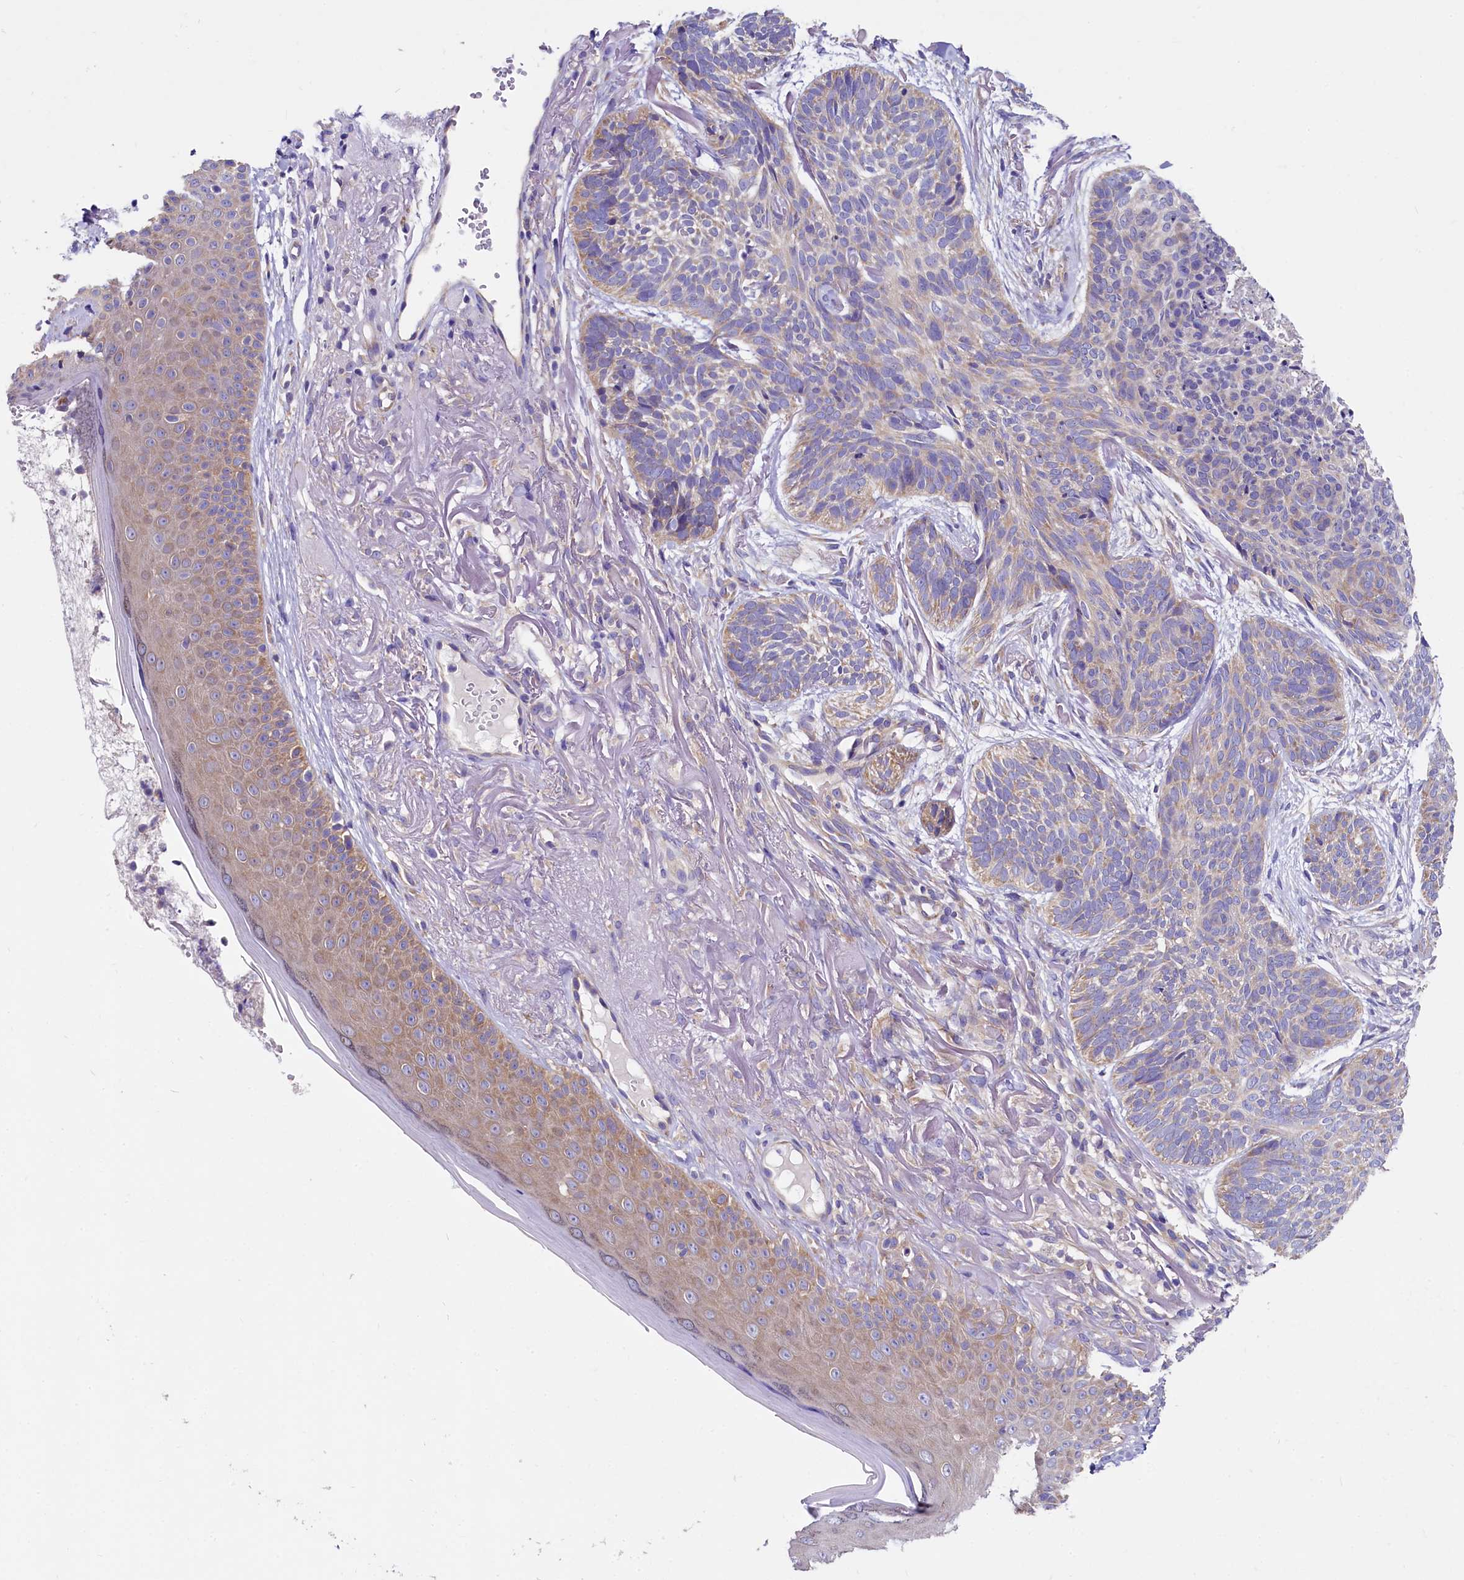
{"staining": {"intensity": "weak", "quantity": "<25%", "location": "cytoplasmic/membranous"}, "tissue": "skin cancer", "cell_type": "Tumor cells", "image_type": "cancer", "snomed": [{"axis": "morphology", "description": "Normal tissue, NOS"}, {"axis": "morphology", "description": "Basal cell carcinoma"}, {"axis": "topography", "description": "Skin"}], "caption": "Immunohistochemistry (IHC) micrograph of neoplastic tissue: human skin cancer (basal cell carcinoma) stained with DAB demonstrates no significant protein positivity in tumor cells.", "gene": "QARS1", "patient": {"sex": "male", "age": 66}}